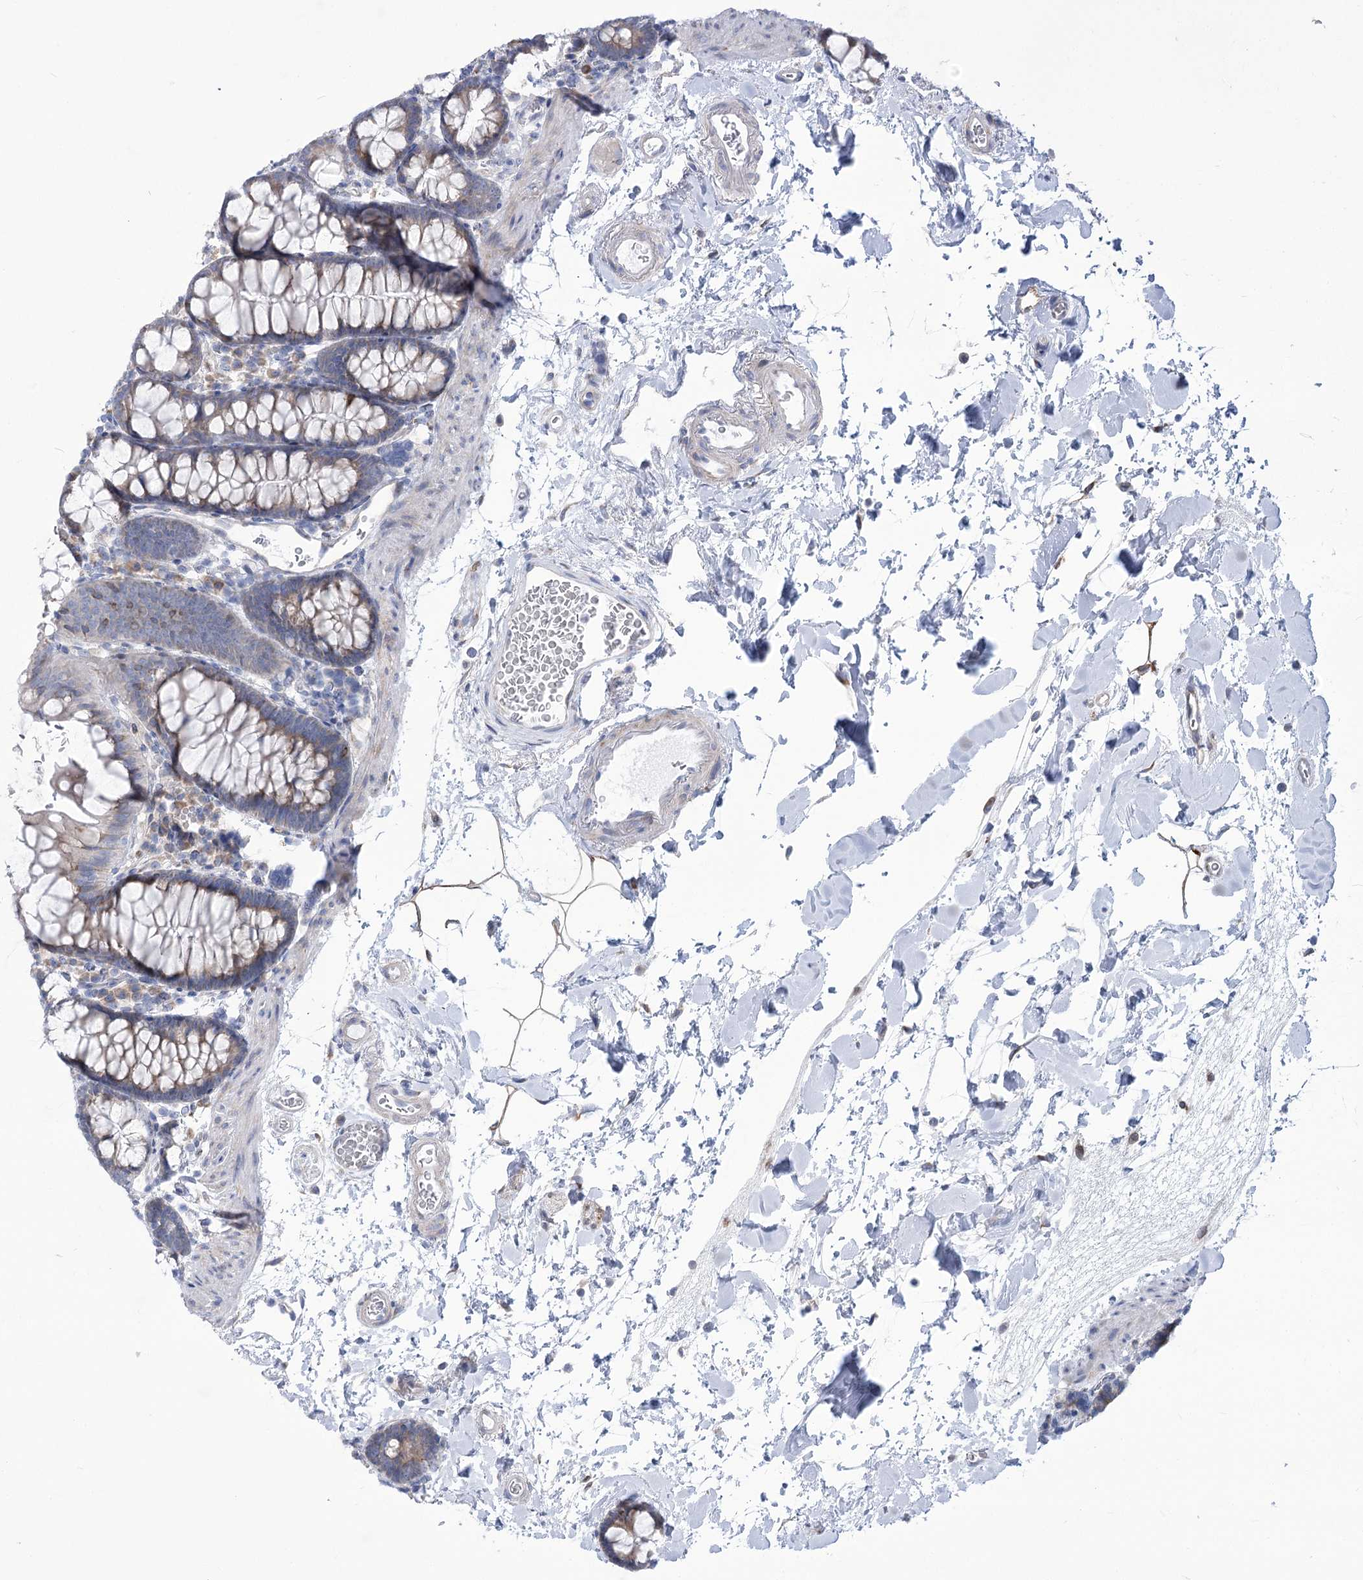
{"staining": {"intensity": "negative", "quantity": "none", "location": "none"}, "tissue": "colon", "cell_type": "Endothelial cells", "image_type": "normal", "snomed": [{"axis": "morphology", "description": "Normal tissue, NOS"}, {"axis": "topography", "description": "Colon"}], "caption": "Histopathology image shows no protein expression in endothelial cells of normal colon.", "gene": "STT3B", "patient": {"sex": "male", "age": 75}}